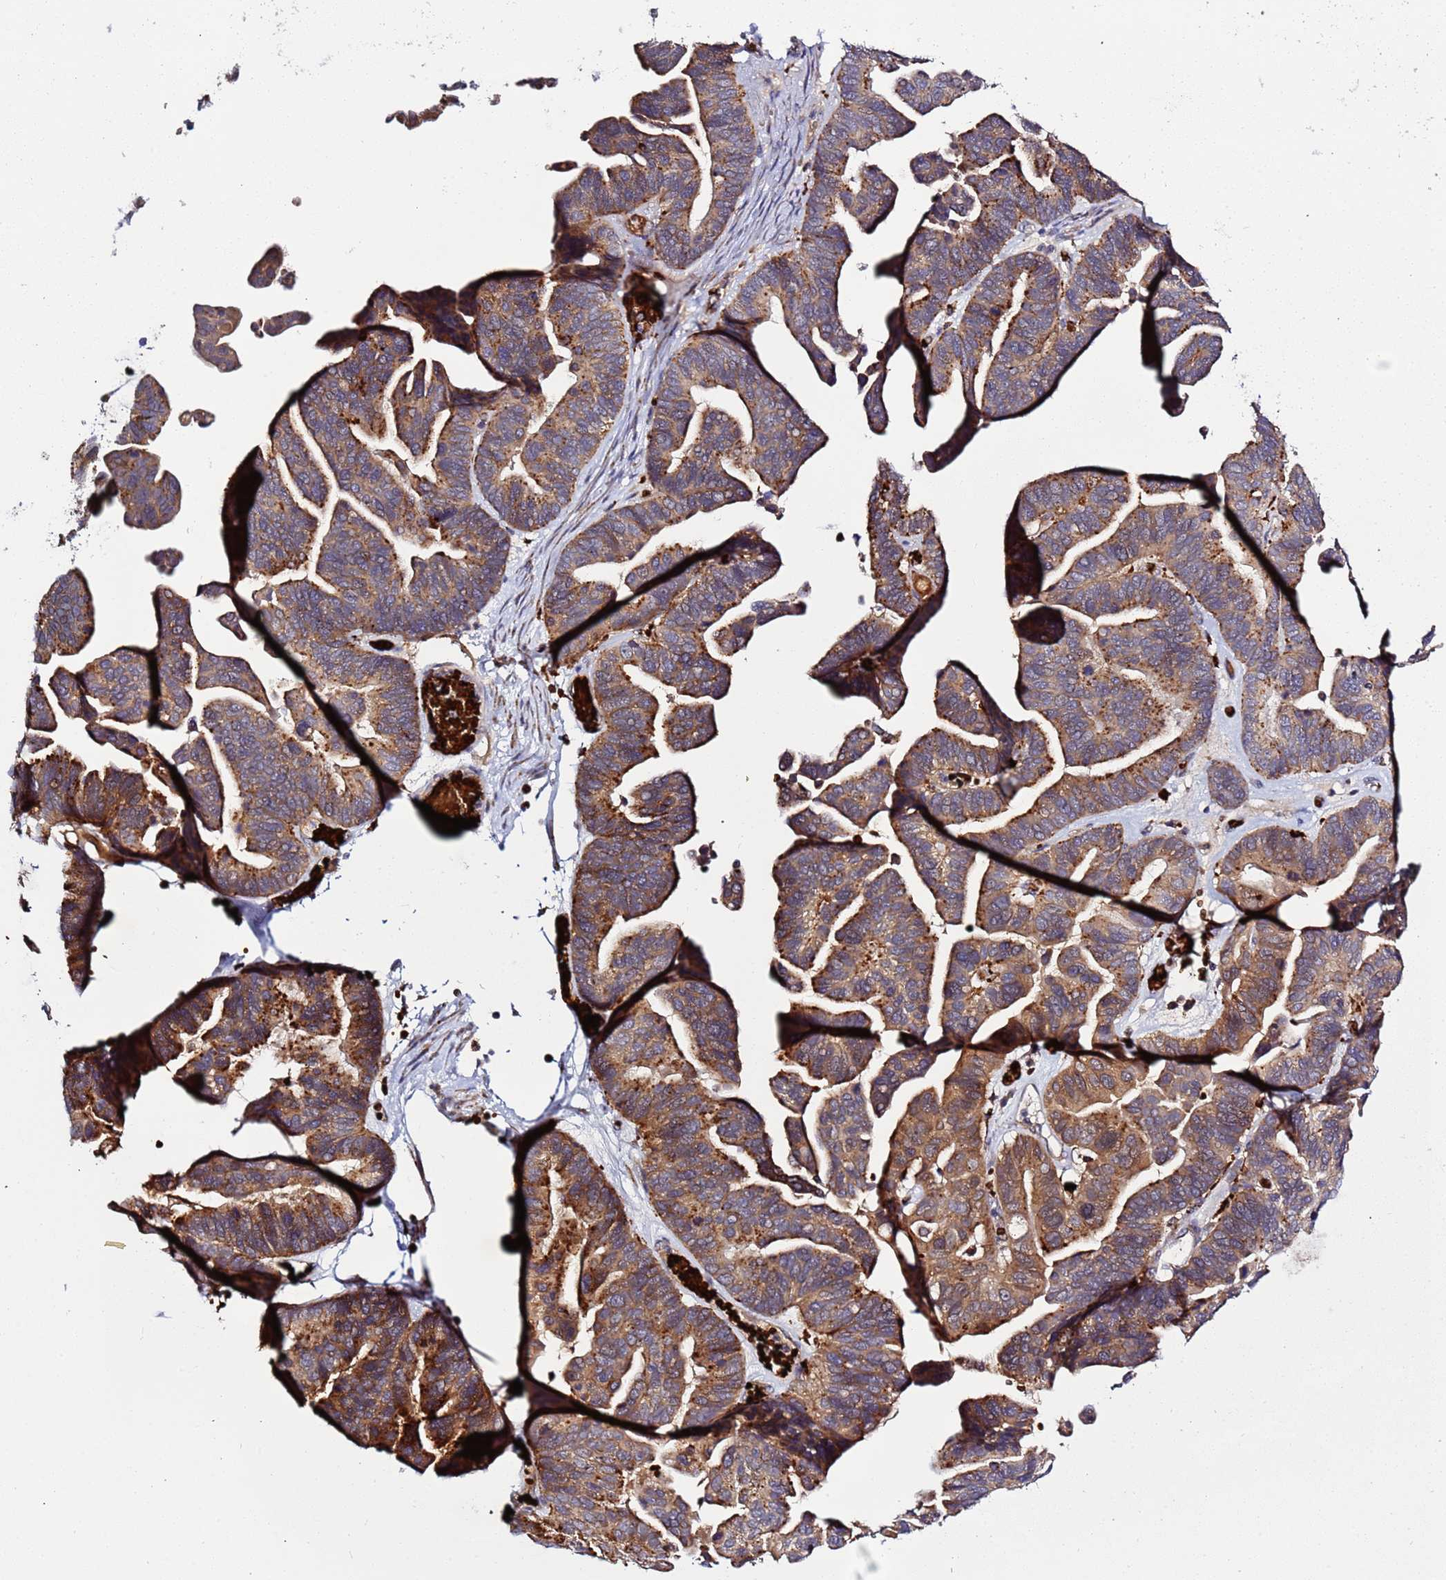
{"staining": {"intensity": "moderate", "quantity": ">75%", "location": "cytoplasmic/membranous"}, "tissue": "ovarian cancer", "cell_type": "Tumor cells", "image_type": "cancer", "snomed": [{"axis": "morphology", "description": "Cystadenocarcinoma, serous, NOS"}, {"axis": "topography", "description": "Ovary"}], "caption": "This is a photomicrograph of immunohistochemistry (IHC) staining of ovarian cancer, which shows moderate expression in the cytoplasmic/membranous of tumor cells.", "gene": "VPS36", "patient": {"sex": "female", "age": 56}}